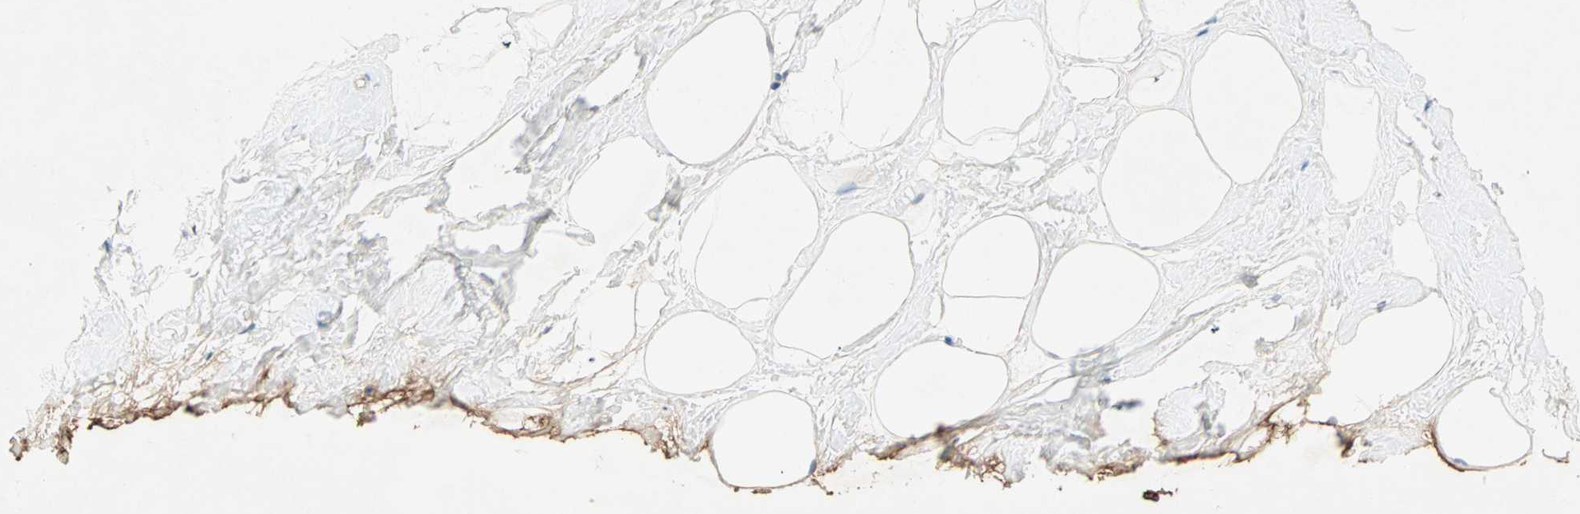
{"staining": {"intensity": "negative", "quantity": "none", "location": "none"}, "tissue": "breast", "cell_type": "Adipocytes", "image_type": "normal", "snomed": [{"axis": "morphology", "description": "Normal tissue, NOS"}, {"axis": "topography", "description": "Breast"}], "caption": "Adipocytes show no significant protein positivity in normal breast. (Stains: DAB immunohistochemistry with hematoxylin counter stain, Microscopy: brightfield microscopy at high magnification).", "gene": "TEC", "patient": {"sex": "female", "age": 23}}